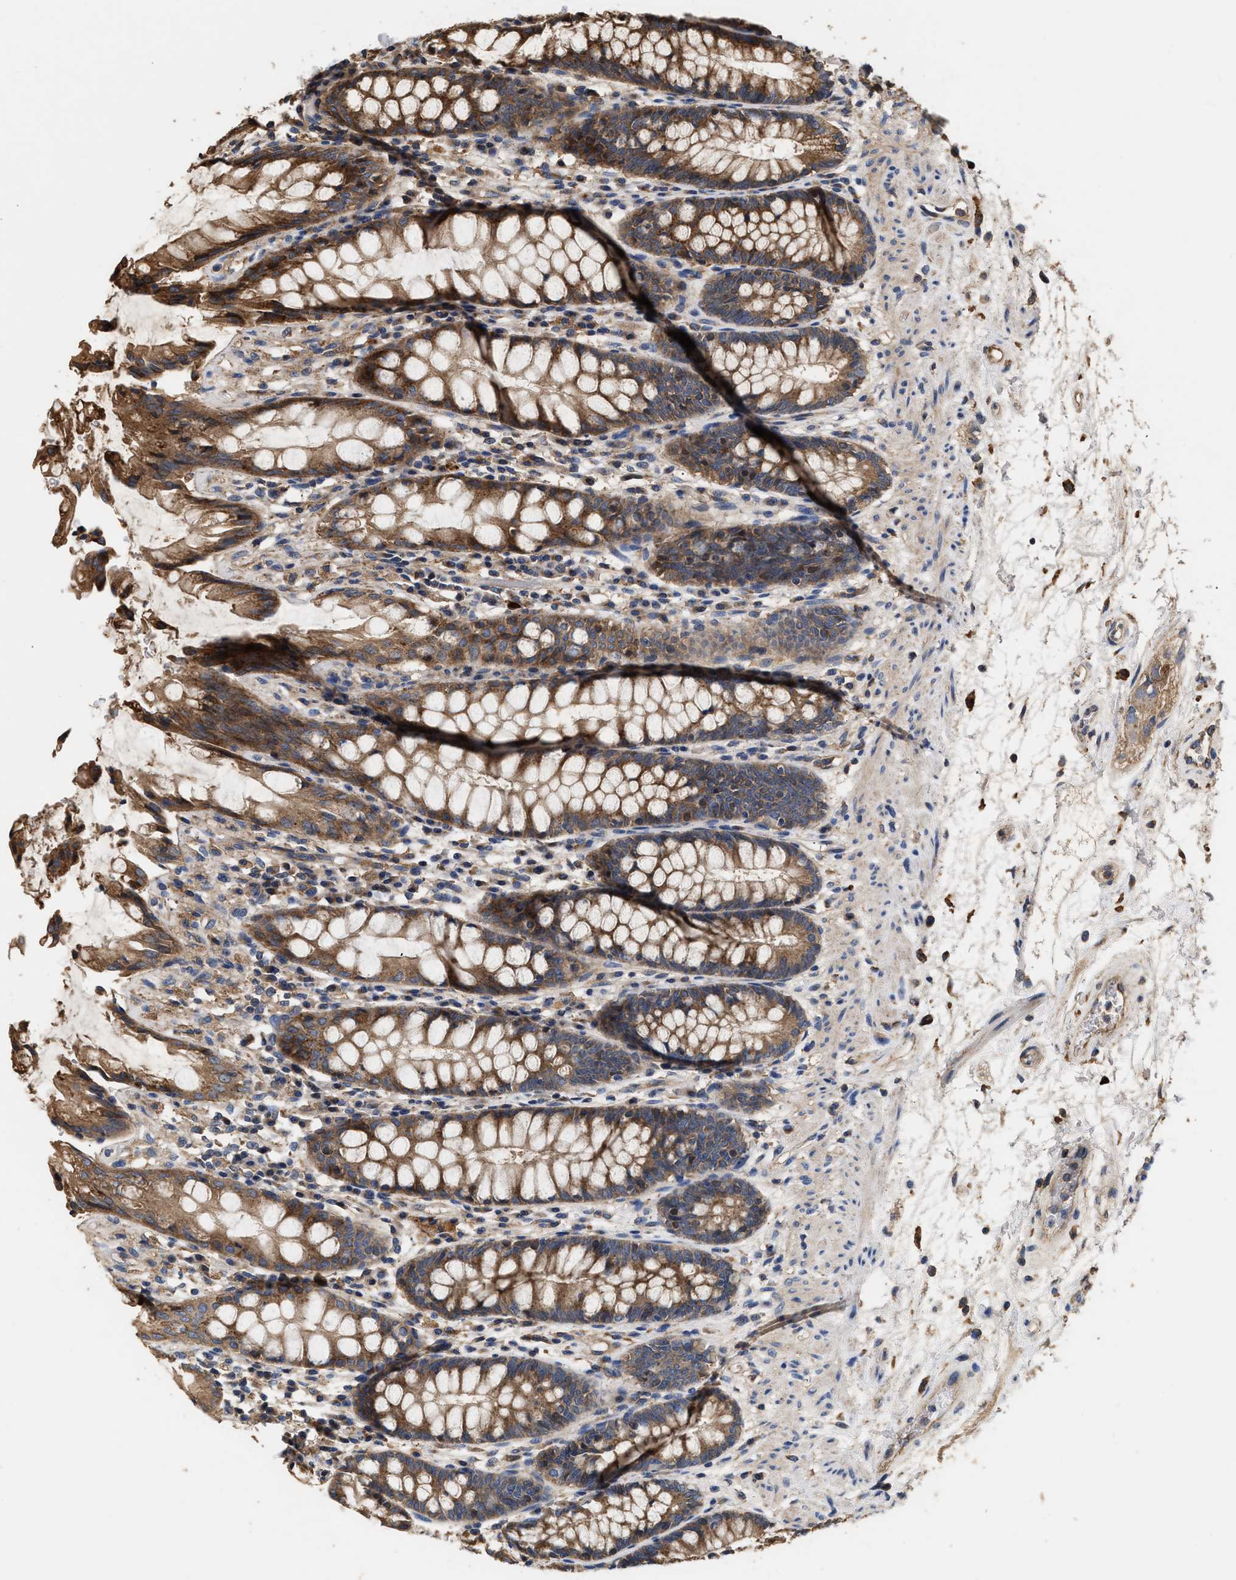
{"staining": {"intensity": "strong", "quantity": ">75%", "location": "cytoplasmic/membranous"}, "tissue": "rectum", "cell_type": "Glandular cells", "image_type": "normal", "snomed": [{"axis": "morphology", "description": "Normal tissue, NOS"}, {"axis": "topography", "description": "Rectum"}], "caption": "The micrograph shows staining of normal rectum, revealing strong cytoplasmic/membranous protein positivity (brown color) within glandular cells.", "gene": "KLB", "patient": {"sex": "male", "age": 64}}